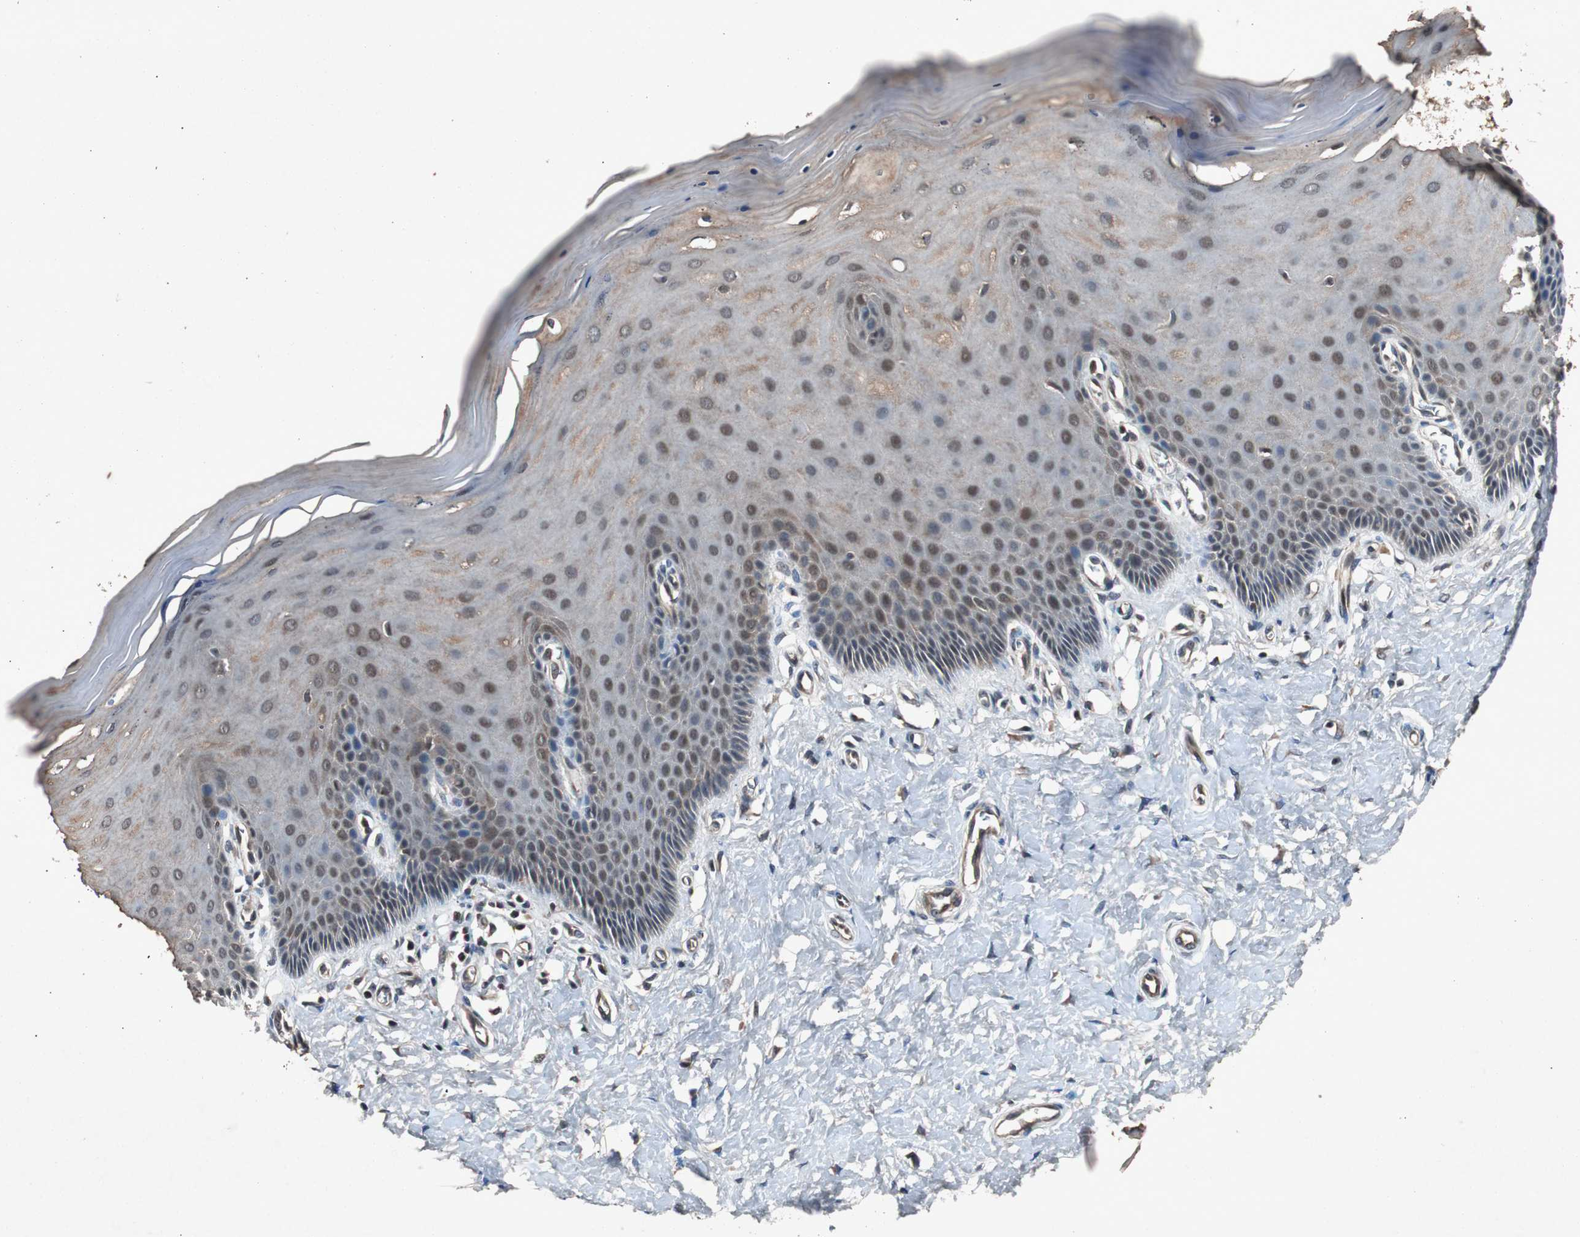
{"staining": {"intensity": "strong", "quantity": ">75%", "location": "cytoplasmic/membranous"}, "tissue": "cervix", "cell_type": "Glandular cells", "image_type": "normal", "snomed": [{"axis": "morphology", "description": "Normal tissue, NOS"}, {"axis": "topography", "description": "Cervix"}], "caption": "Protein expression by immunohistochemistry (IHC) reveals strong cytoplasmic/membranous positivity in approximately >75% of glandular cells in benign cervix.", "gene": "SLIT2", "patient": {"sex": "female", "age": 55}}